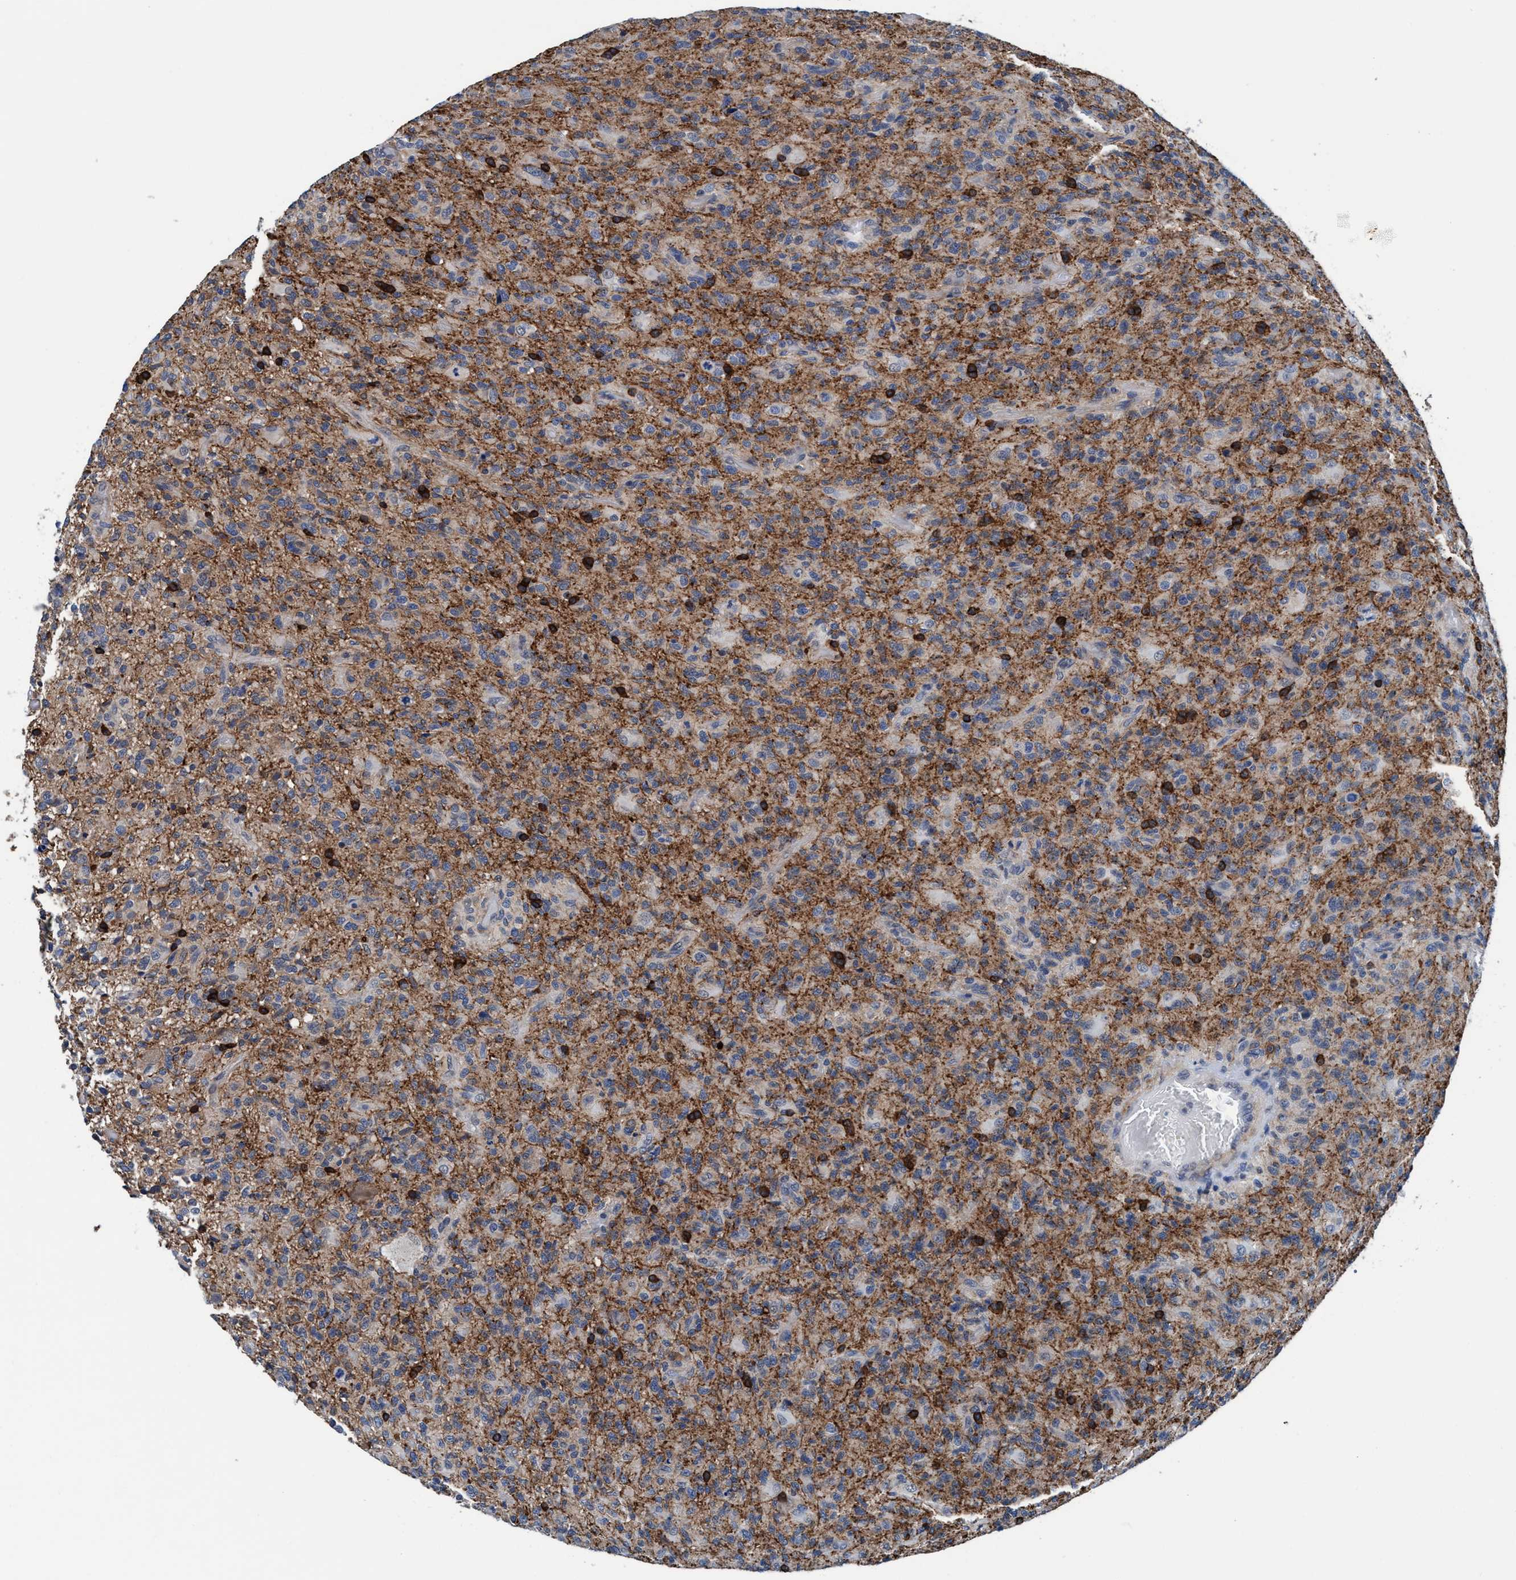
{"staining": {"intensity": "negative", "quantity": "none", "location": "none"}, "tissue": "glioma", "cell_type": "Tumor cells", "image_type": "cancer", "snomed": [{"axis": "morphology", "description": "Glioma, malignant, High grade"}, {"axis": "topography", "description": "Brain"}], "caption": "High-grade glioma (malignant) stained for a protein using immunohistochemistry shows no positivity tumor cells.", "gene": "TMEM94", "patient": {"sex": "male", "age": 71}}